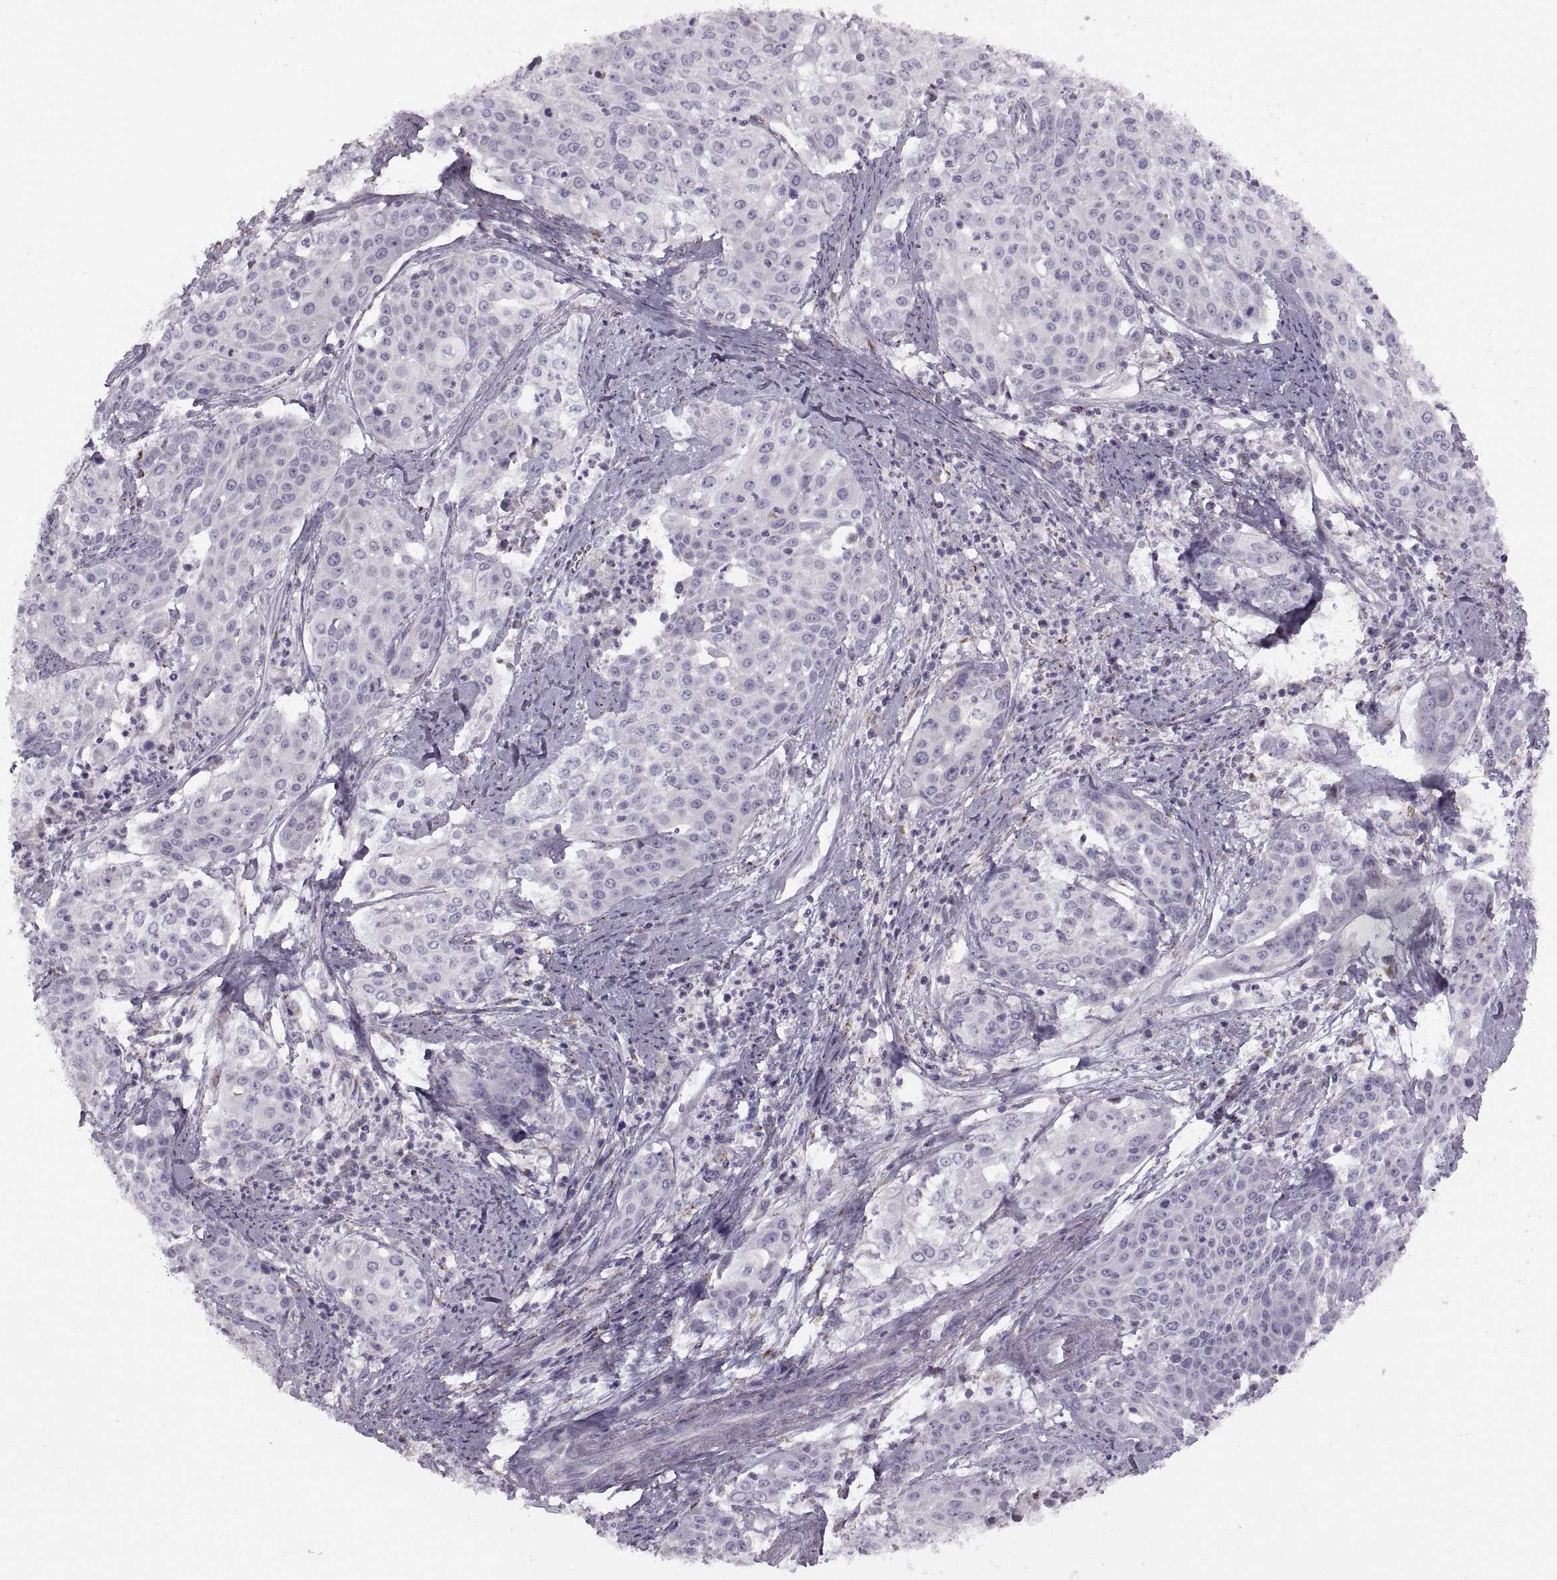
{"staining": {"intensity": "negative", "quantity": "none", "location": "none"}, "tissue": "cervical cancer", "cell_type": "Tumor cells", "image_type": "cancer", "snomed": [{"axis": "morphology", "description": "Squamous cell carcinoma, NOS"}, {"axis": "topography", "description": "Cervix"}], "caption": "Histopathology image shows no significant protein expression in tumor cells of cervical squamous cell carcinoma. (Brightfield microscopy of DAB (3,3'-diaminobenzidine) immunohistochemistry at high magnification).", "gene": "PIERCE1", "patient": {"sex": "female", "age": 39}}